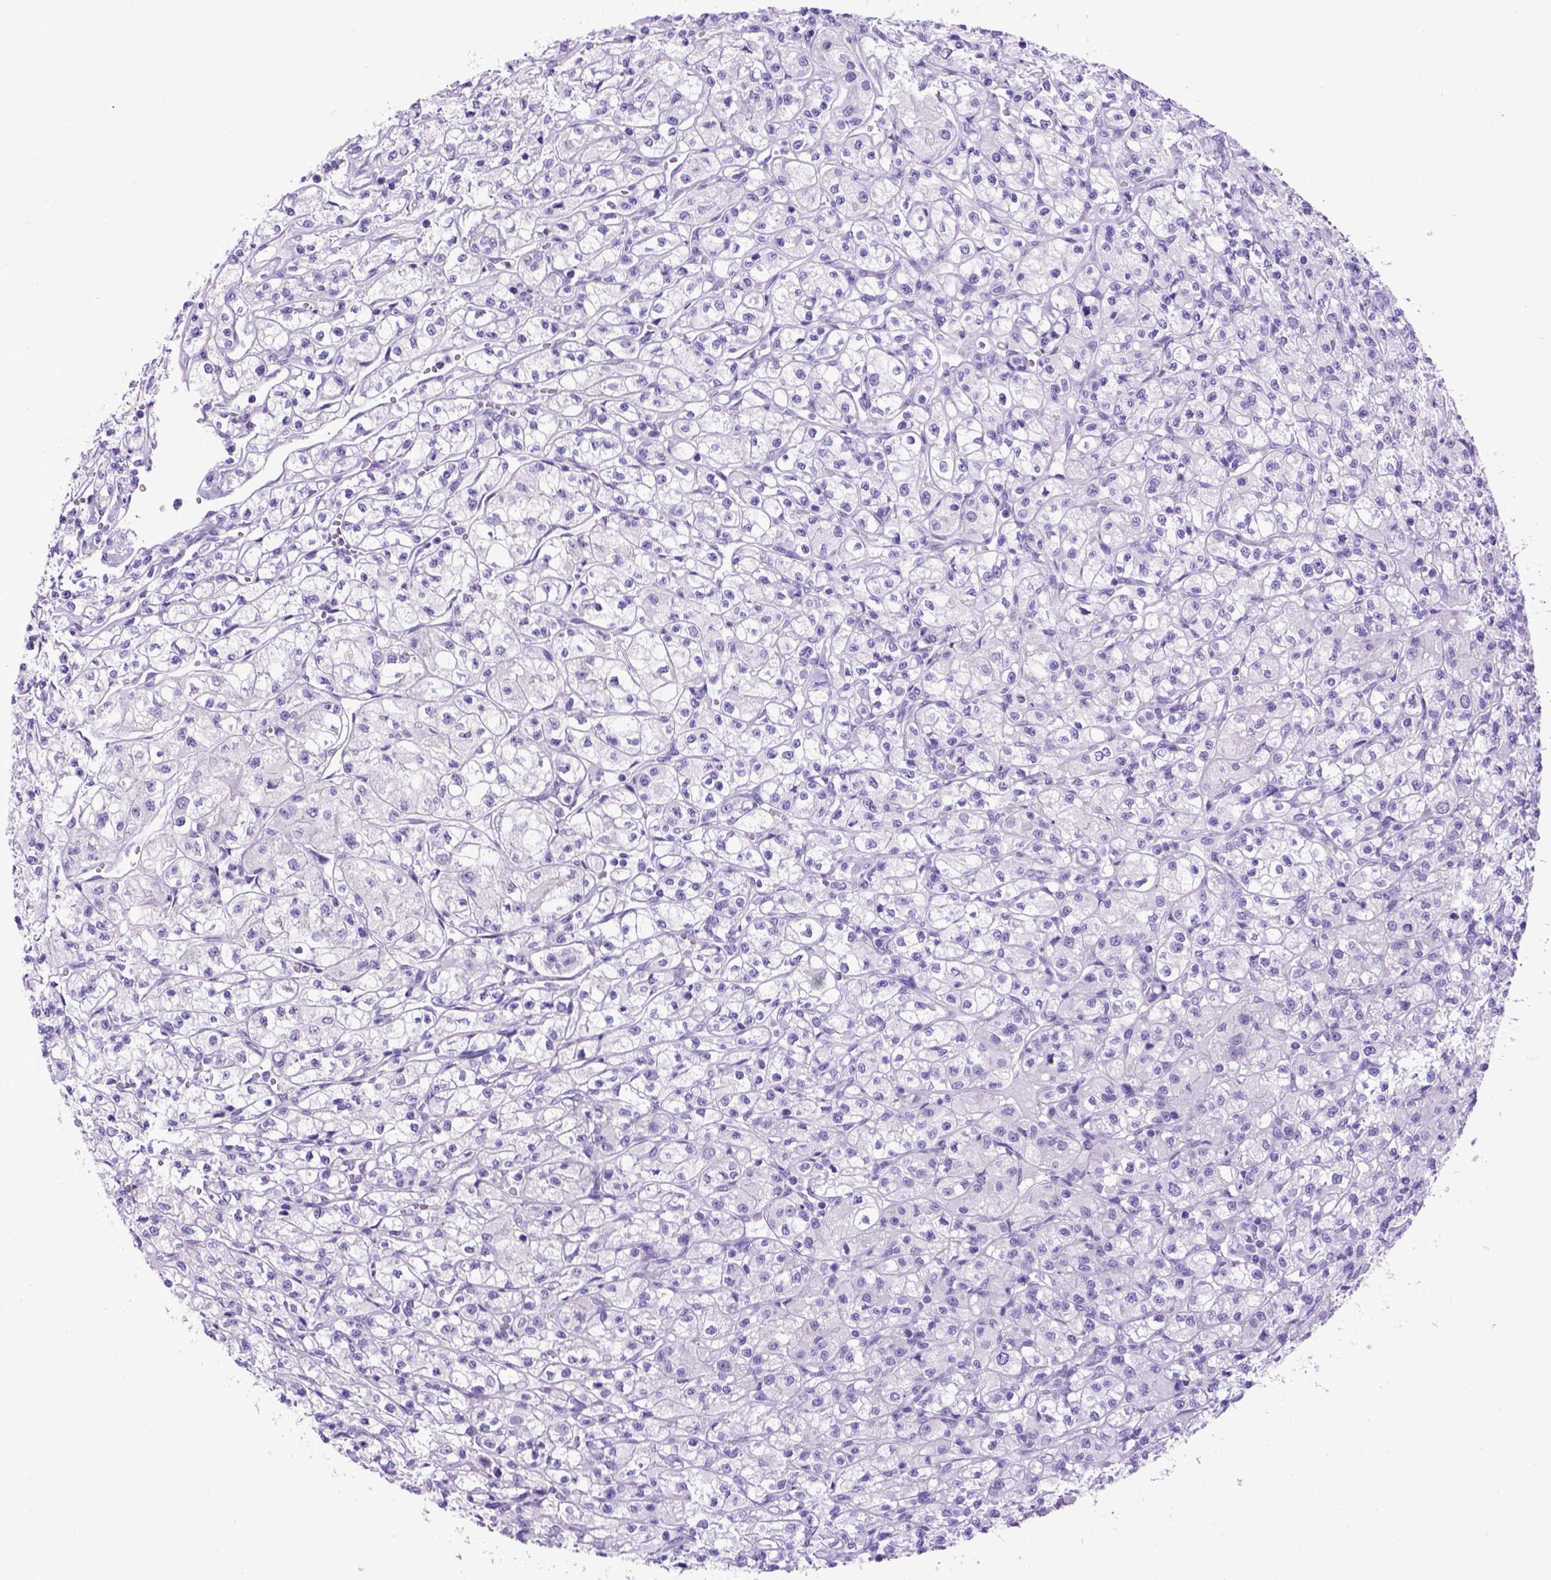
{"staining": {"intensity": "negative", "quantity": "none", "location": "none"}, "tissue": "renal cancer", "cell_type": "Tumor cells", "image_type": "cancer", "snomed": [{"axis": "morphology", "description": "Adenocarcinoma, NOS"}, {"axis": "topography", "description": "Kidney"}], "caption": "Tumor cells show no significant positivity in renal adenocarcinoma.", "gene": "ADAM12", "patient": {"sex": "female", "age": 70}}